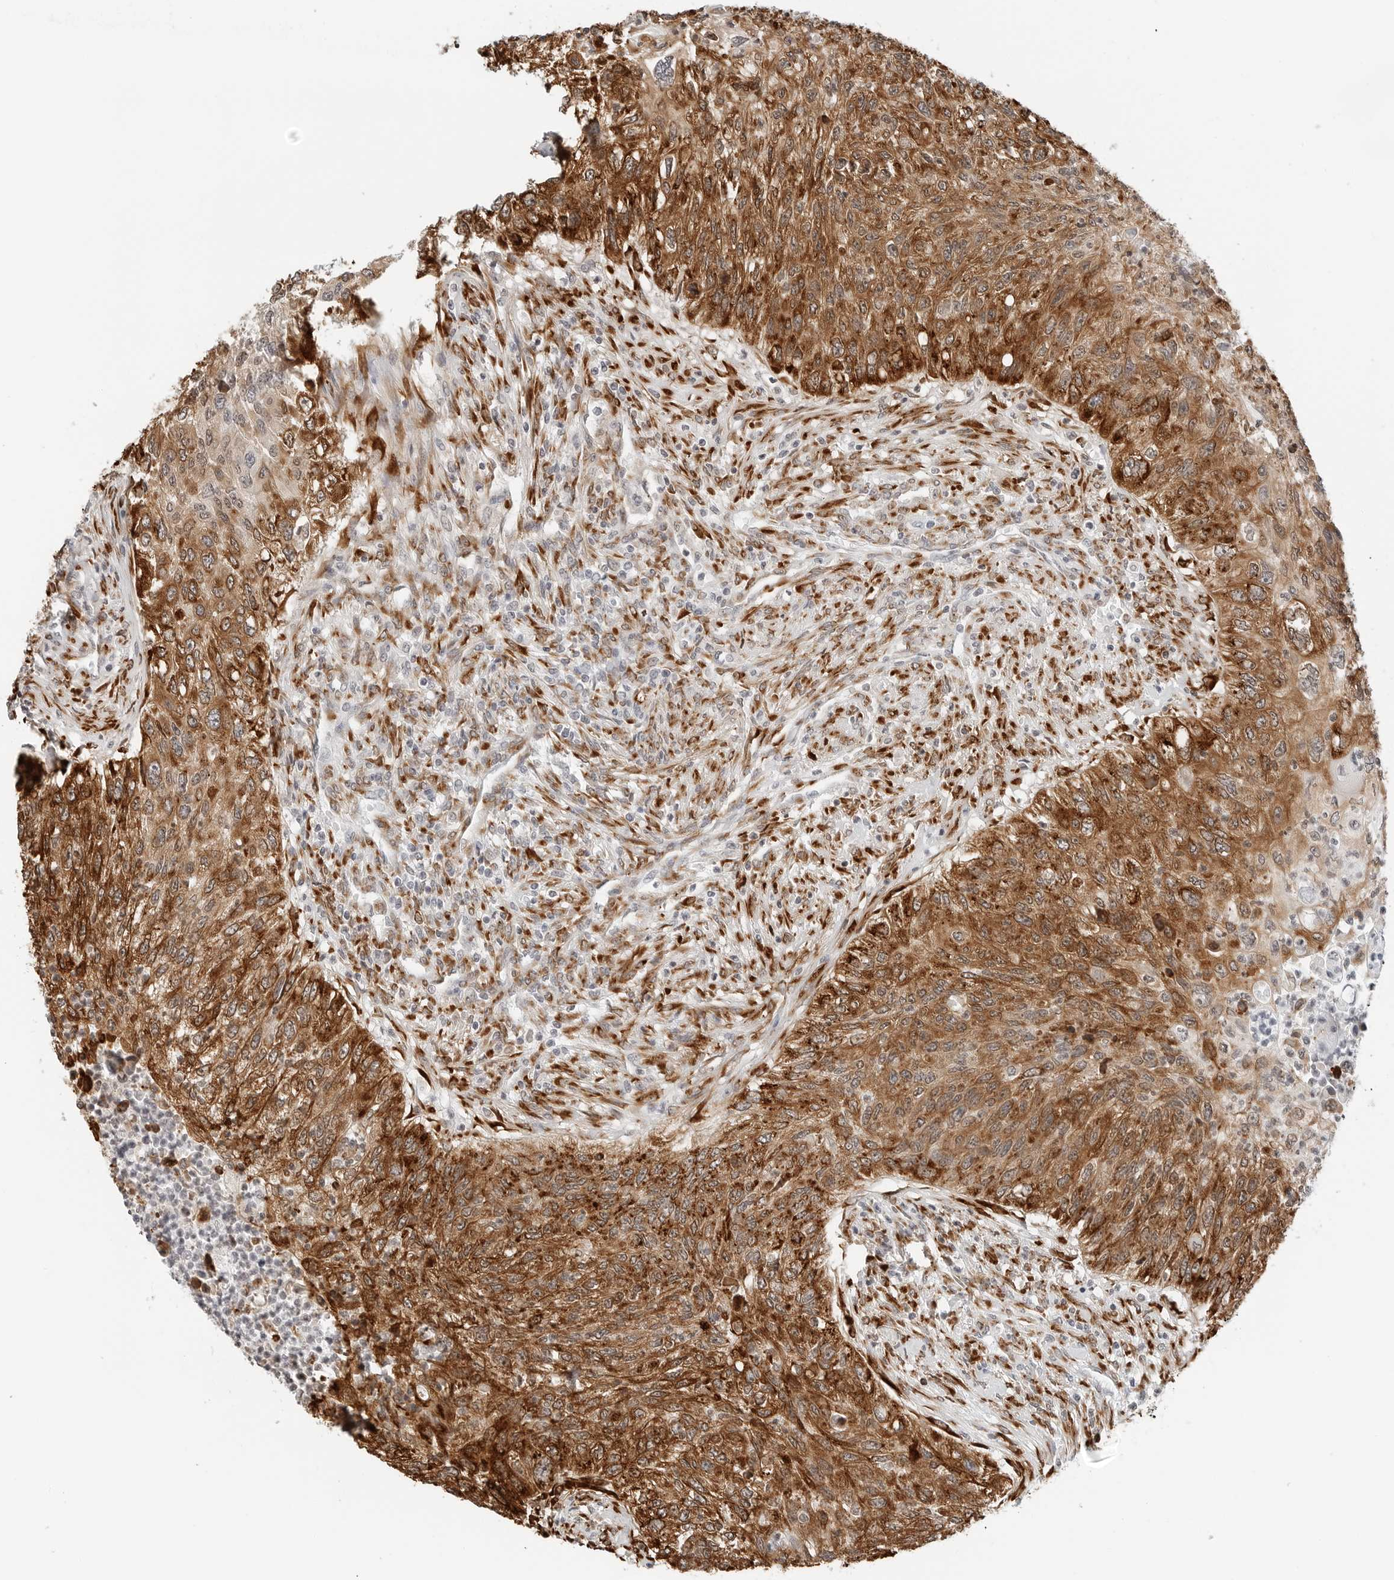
{"staining": {"intensity": "strong", "quantity": "25%-75%", "location": "cytoplasmic/membranous,nuclear"}, "tissue": "urothelial cancer", "cell_type": "Tumor cells", "image_type": "cancer", "snomed": [{"axis": "morphology", "description": "Urothelial carcinoma, High grade"}, {"axis": "topography", "description": "Urinary bladder"}], "caption": "Approximately 25%-75% of tumor cells in high-grade urothelial carcinoma demonstrate strong cytoplasmic/membranous and nuclear protein staining as visualized by brown immunohistochemical staining.", "gene": "P4HA2", "patient": {"sex": "female", "age": 60}}